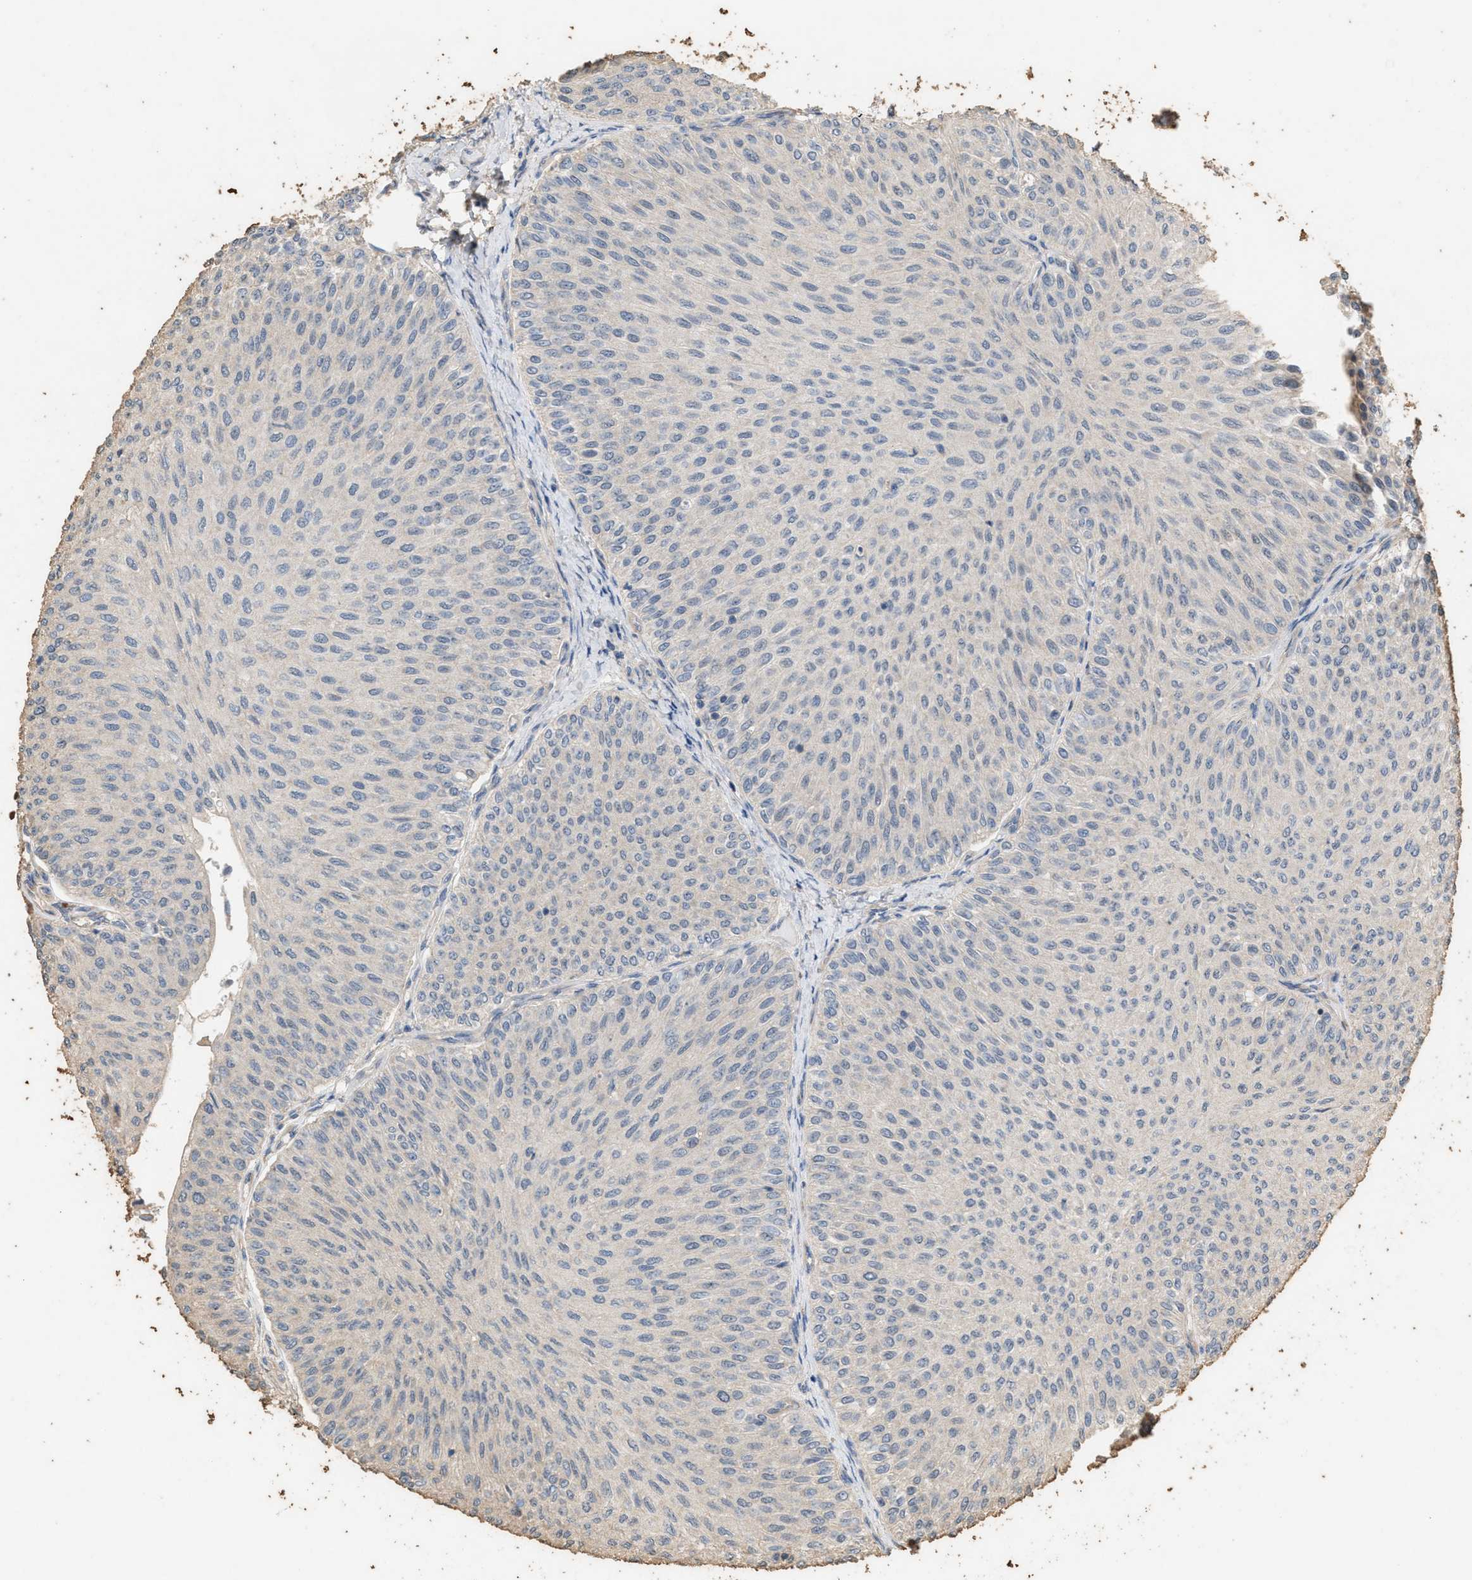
{"staining": {"intensity": "negative", "quantity": "none", "location": "none"}, "tissue": "urothelial cancer", "cell_type": "Tumor cells", "image_type": "cancer", "snomed": [{"axis": "morphology", "description": "Urothelial carcinoma, Low grade"}, {"axis": "topography", "description": "Urinary bladder"}], "caption": "This micrograph is of urothelial cancer stained with IHC to label a protein in brown with the nuclei are counter-stained blue. There is no positivity in tumor cells.", "gene": "DCAF7", "patient": {"sex": "male", "age": 78}}